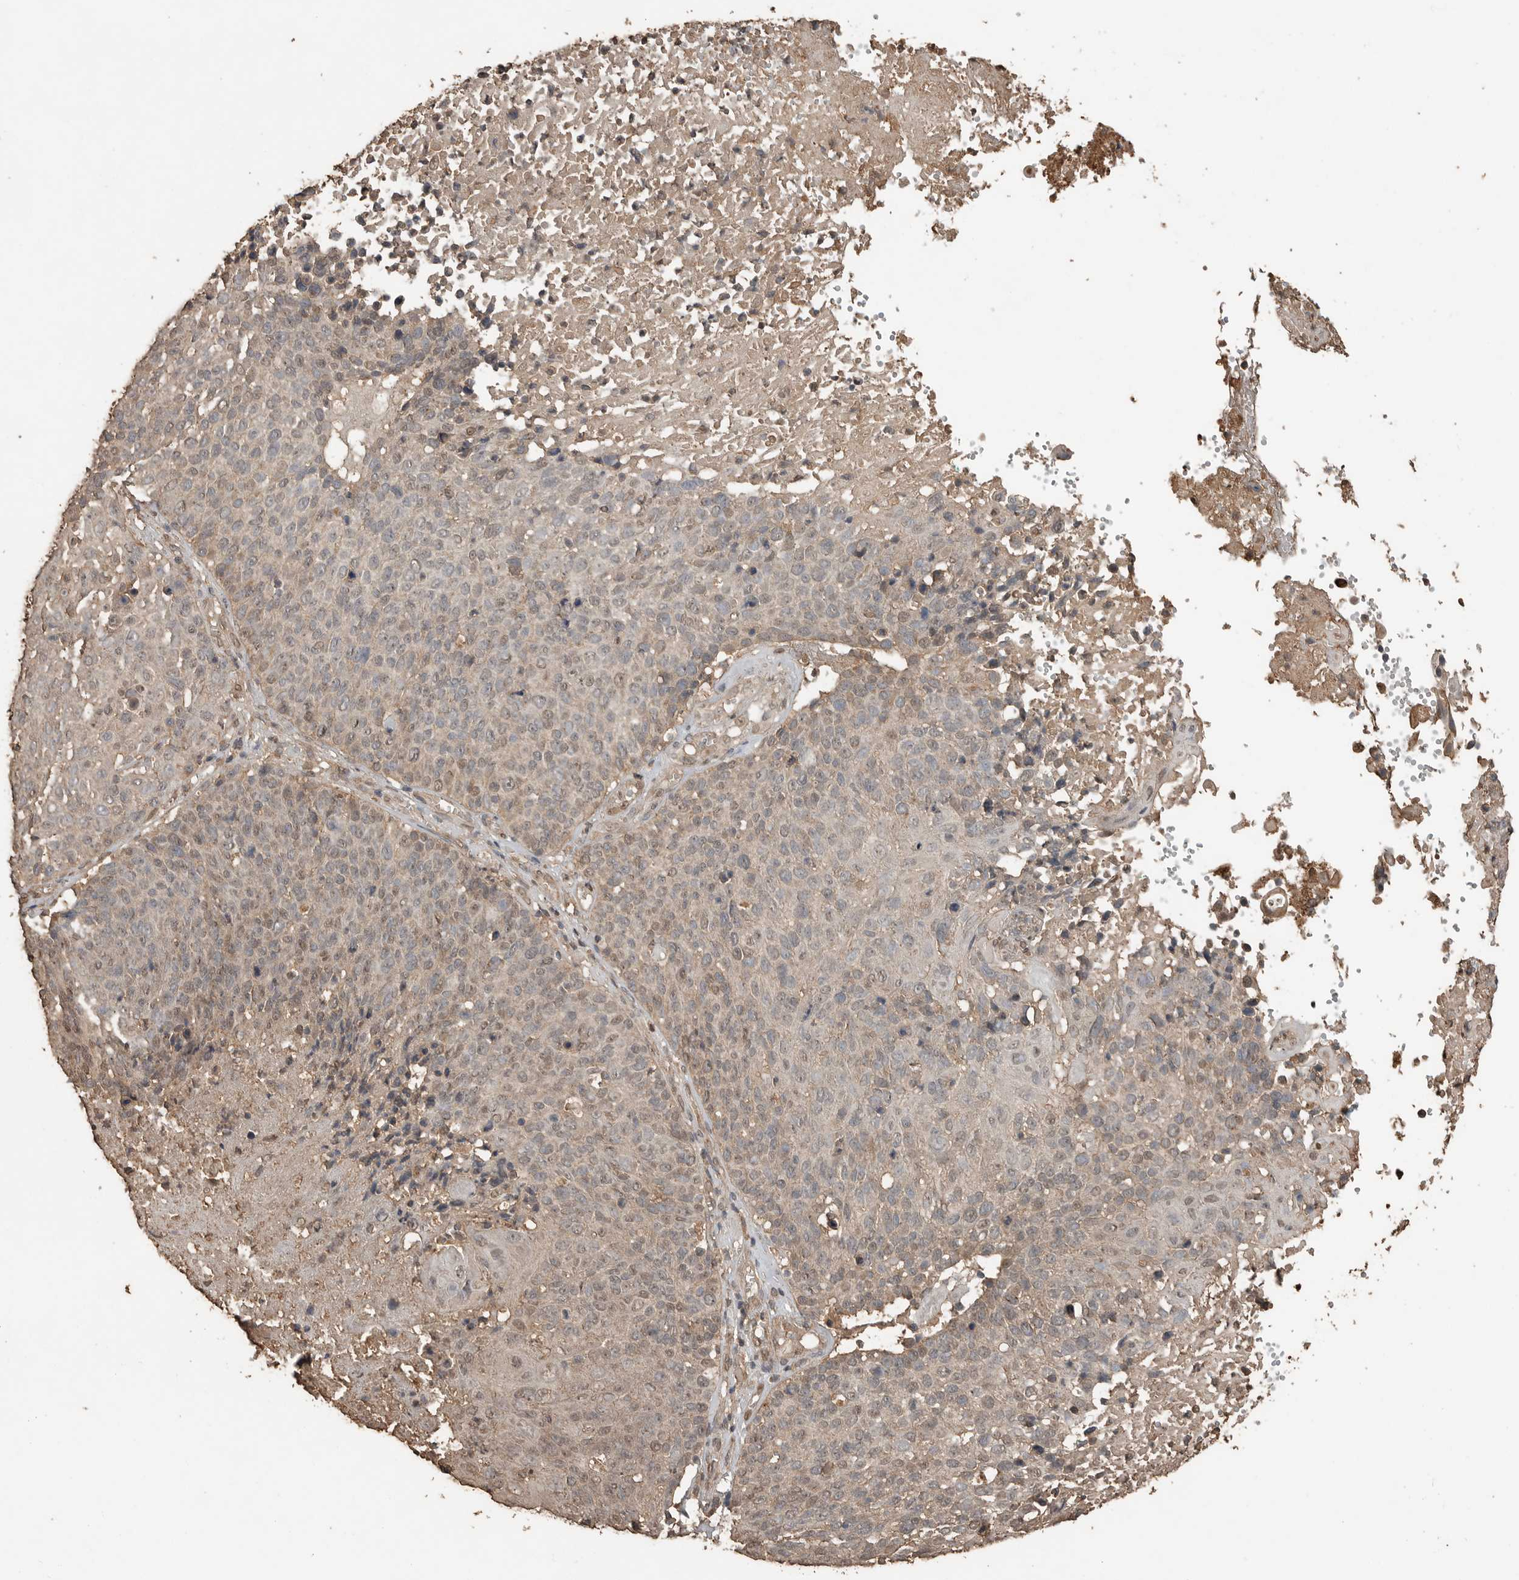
{"staining": {"intensity": "weak", "quantity": "25%-75%", "location": "cytoplasmic/membranous,nuclear"}, "tissue": "cervical cancer", "cell_type": "Tumor cells", "image_type": "cancer", "snomed": [{"axis": "morphology", "description": "Squamous cell carcinoma, NOS"}, {"axis": "topography", "description": "Cervix"}], "caption": "IHC of human cervical cancer displays low levels of weak cytoplasmic/membranous and nuclear positivity in approximately 25%-75% of tumor cells.", "gene": "BLZF1", "patient": {"sex": "female", "age": 74}}